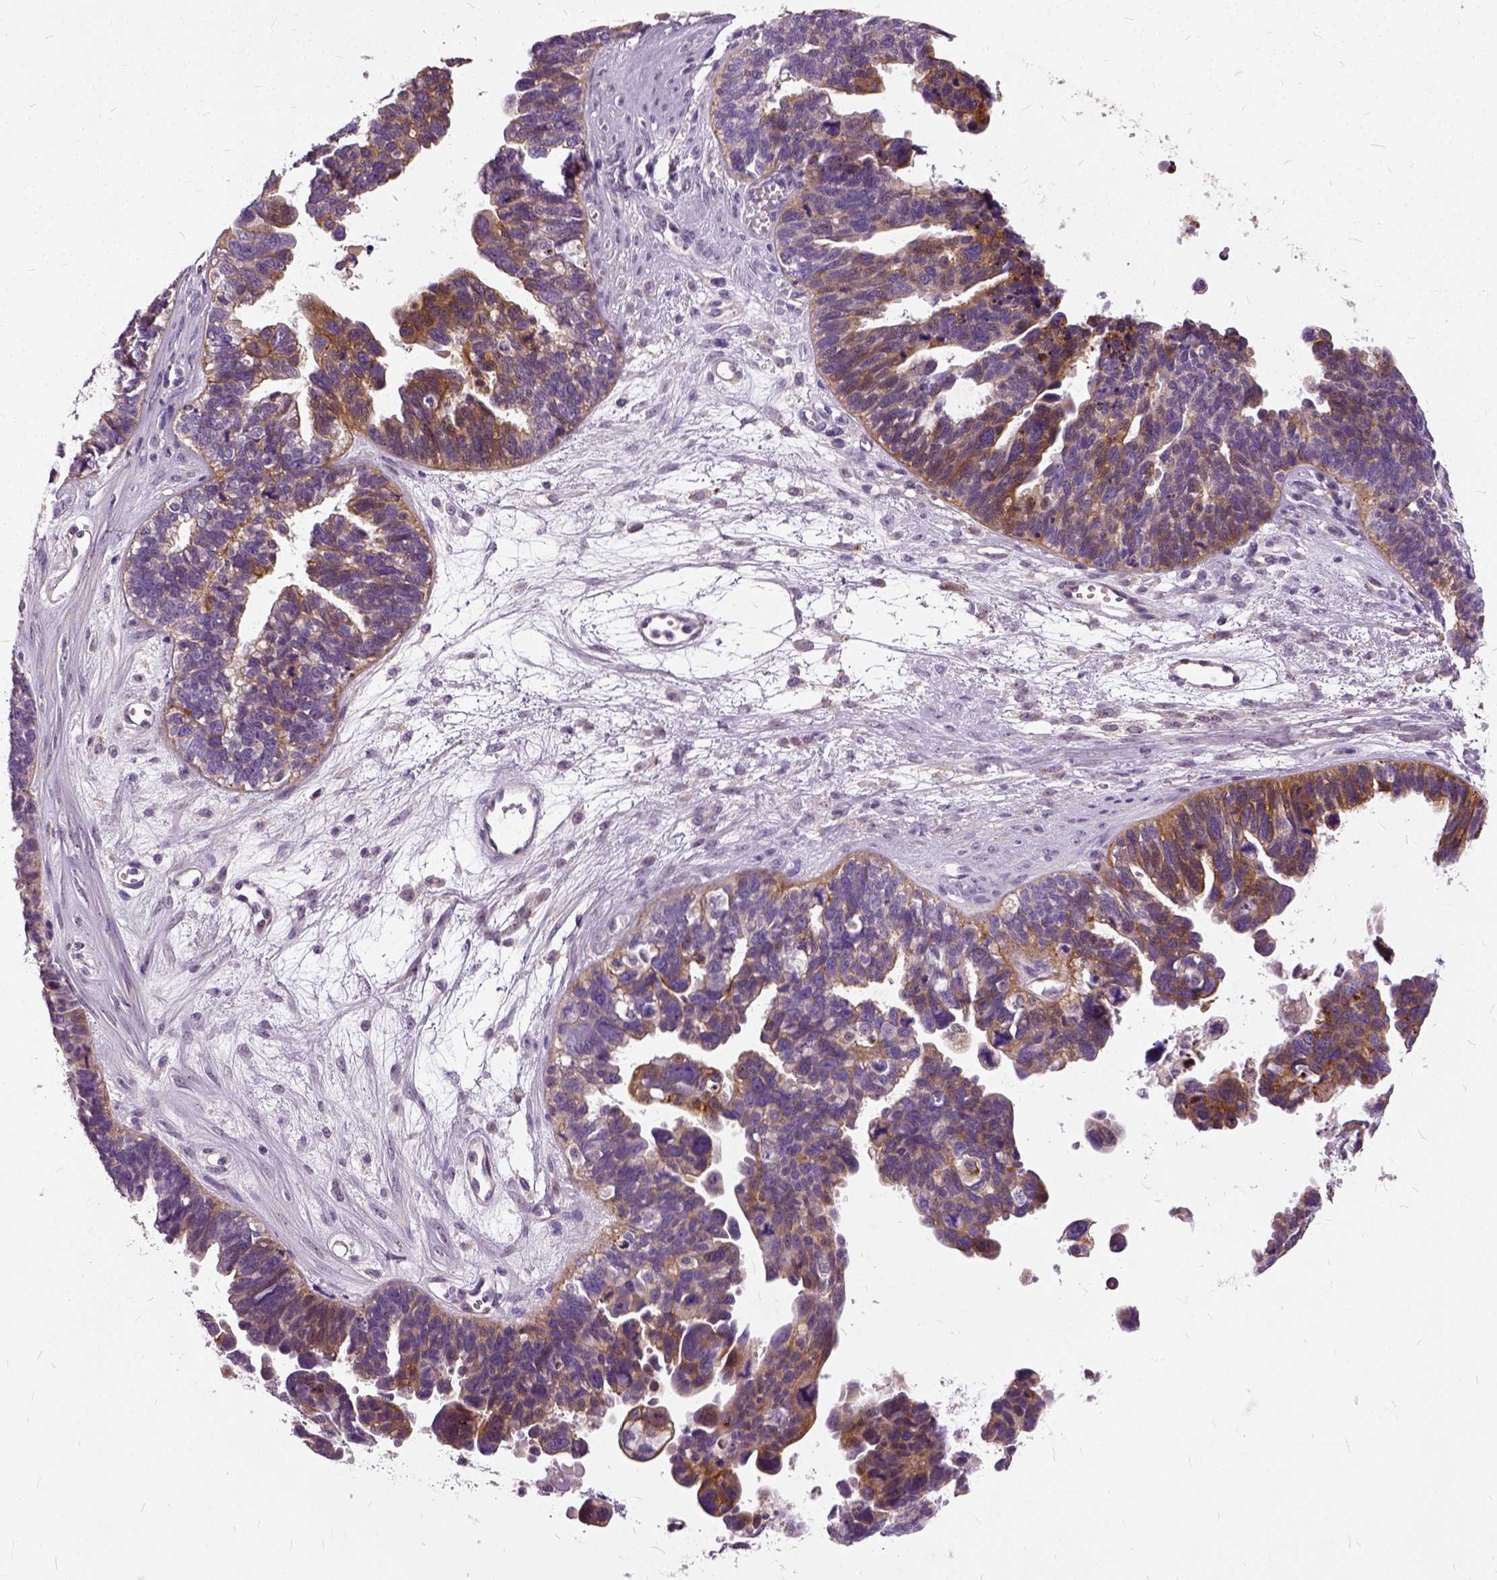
{"staining": {"intensity": "moderate", "quantity": "25%-75%", "location": "cytoplasmic/membranous"}, "tissue": "ovarian cancer", "cell_type": "Tumor cells", "image_type": "cancer", "snomed": [{"axis": "morphology", "description": "Cystadenocarcinoma, serous, NOS"}, {"axis": "topography", "description": "Ovary"}], "caption": "Human serous cystadenocarcinoma (ovarian) stained with a protein marker demonstrates moderate staining in tumor cells.", "gene": "ILRUN", "patient": {"sex": "female", "age": 60}}